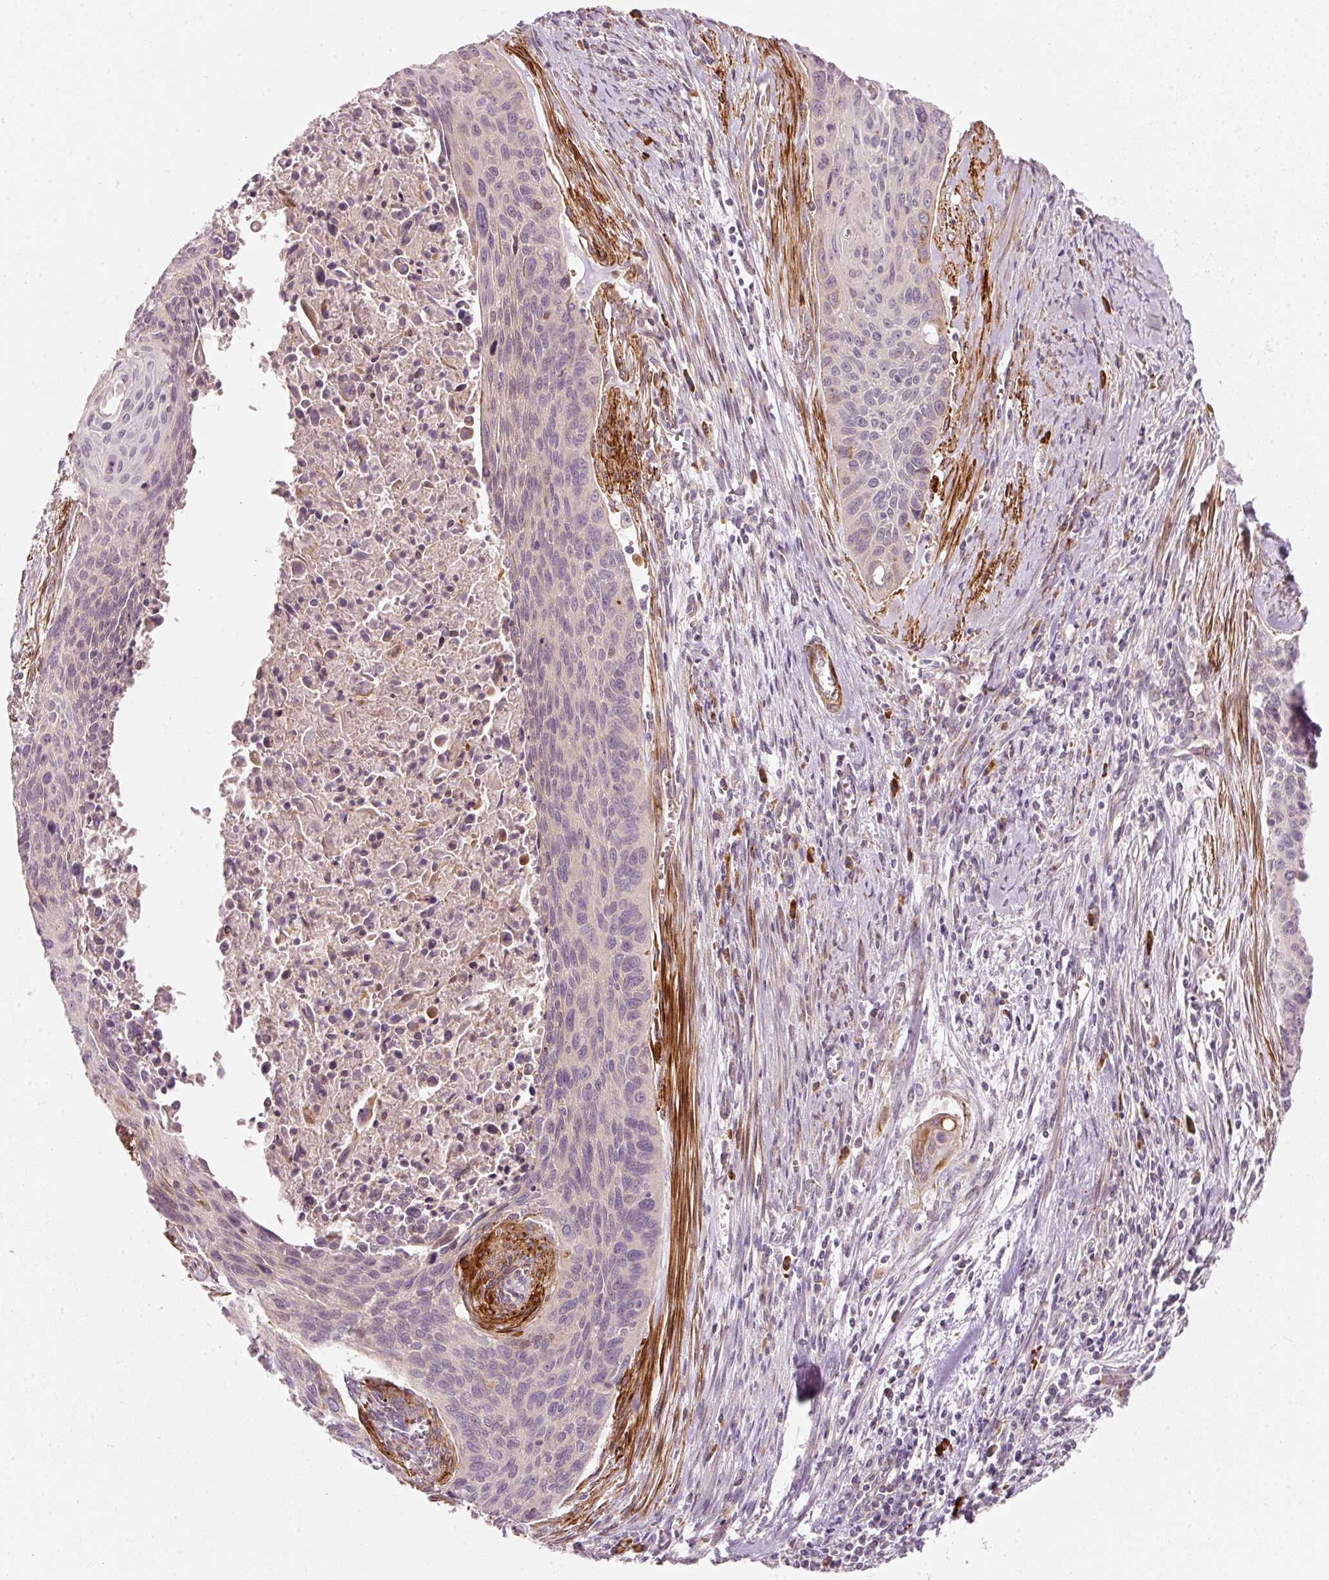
{"staining": {"intensity": "negative", "quantity": "none", "location": "none"}, "tissue": "cervical cancer", "cell_type": "Tumor cells", "image_type": "cancer", "snomed": [{"axis": "morphology", "description": "Squamous cell carcinoma, NOS"}, {"axis": "topography", "description": "Cervix"}], "caption": "Tumor cells show no significant protein expression in cervical cancer. The staining is performed using DAB brown chromogen with nuclei counter-stained in using hematoxylin.", "gene": "KCNQ1", "patient": {"sex": "female", "age": 55}}